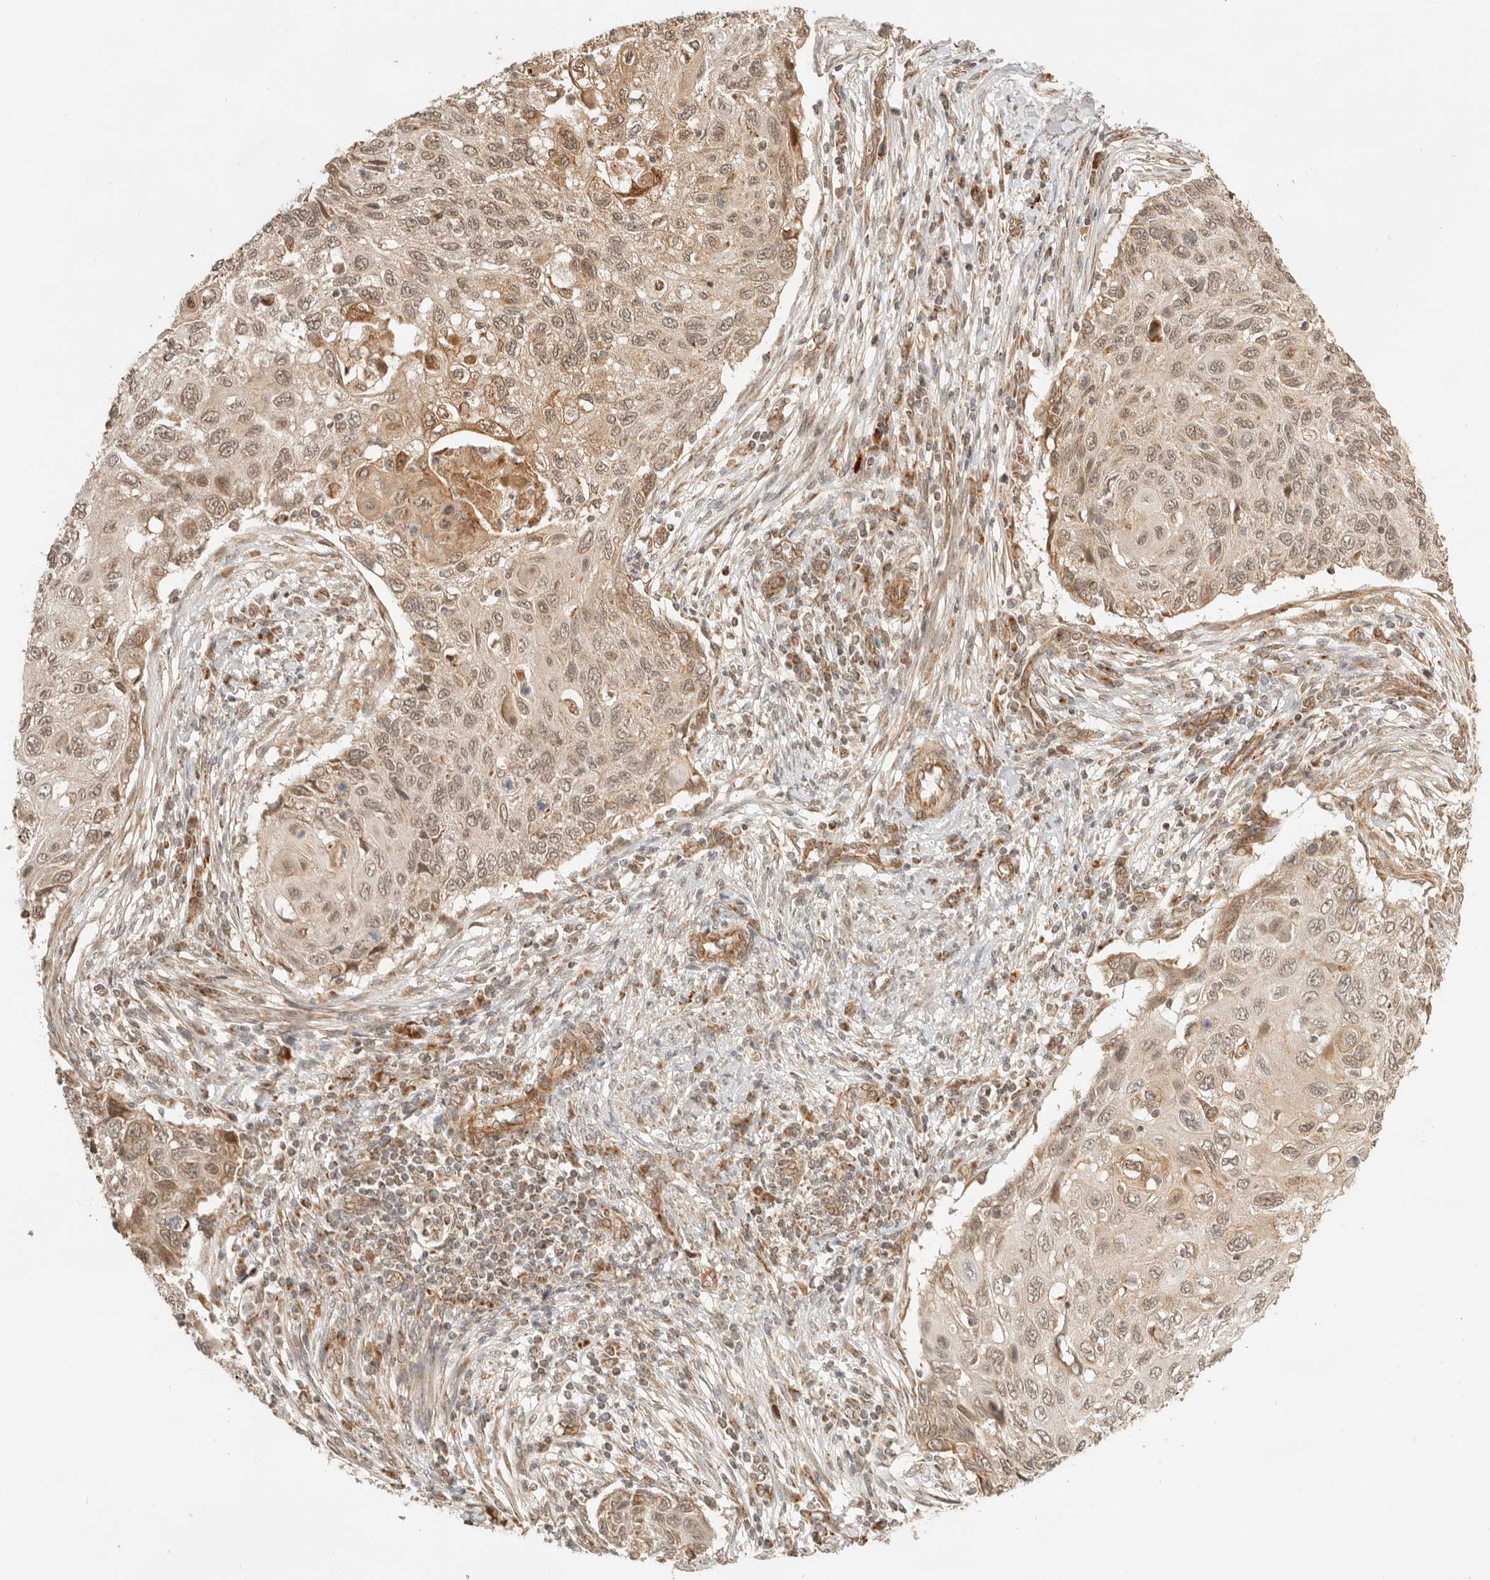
{"staining": {"intensity": "moderate", "quantity": ">75%", "location": "cytoplasmic/membranous,nuclear"}, "tissue": "cervical cancer", "cell_type": "Tumor cells", "image_type": "cancer", "snomed": [{"axis": "morphology", "description": "Squamous cell carcinoma, NOS"}, {"axis": "topography", "description": "Cervix"}], "caption": "Moderate cytoplasmic/membranous and nuclear protein positivity is appreciated in approximately >75% of tumor cells in cervical squamous cell carcinoma.", "gene": "BAALC", "patient": {"sex": "female", "age": 70}}